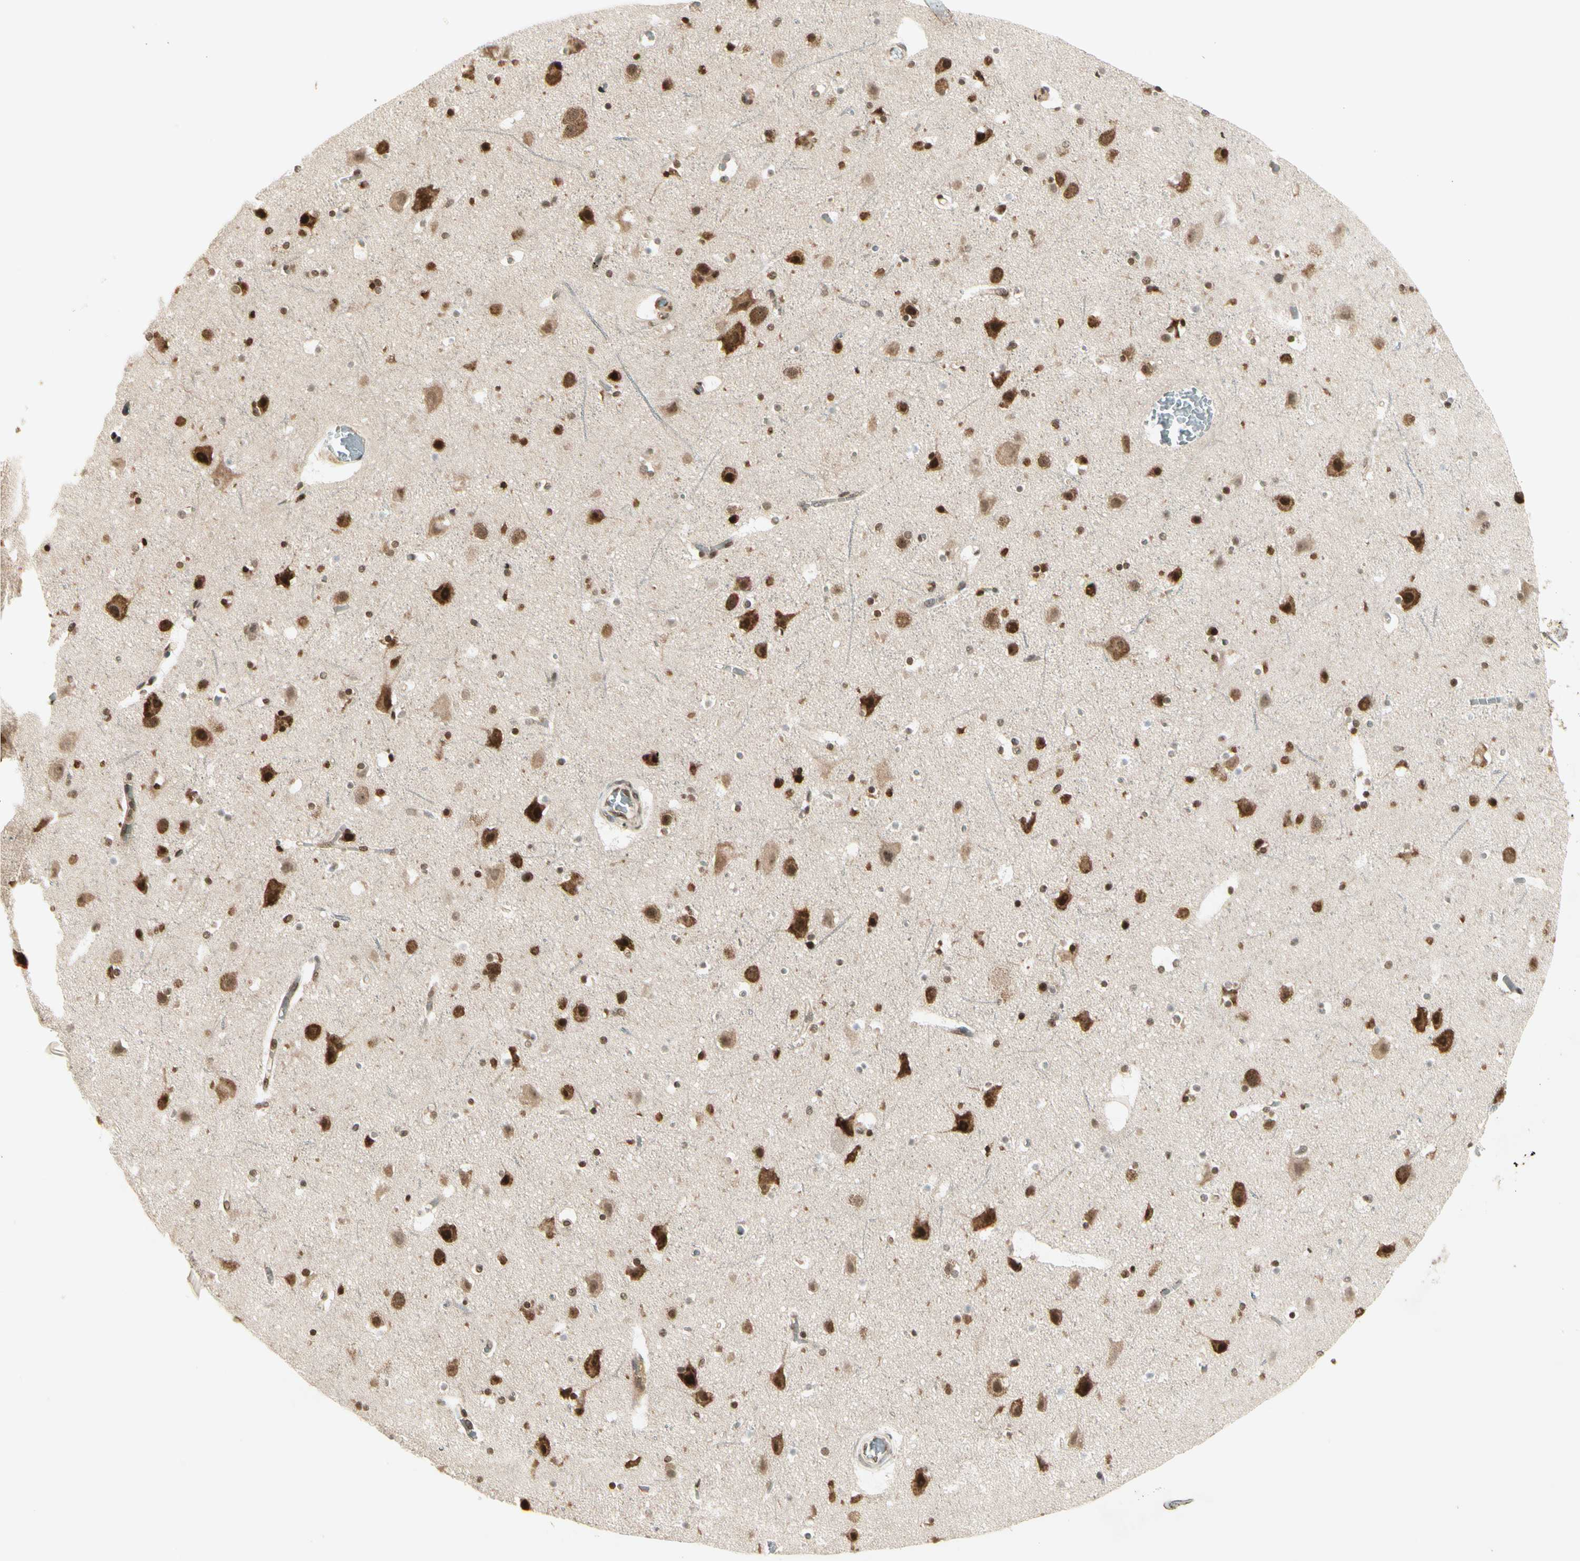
{"staining": {"intensity": "weak", "quantity": "25%-75%", "location": "cytoplasmic/membranous"}, "tissue": "cerebral cortex", "cell_type": "Endothelial cells", "image_type": "normal", "snomed": [{"axis": "morphology", "description": "Normal tissue, NOS"}, {"axis": "topography", "description": "Cerebral cortex"}], "caption": "Protein expression analysis of normal cerebral cortex displays weak cytoplasmic/membranous positivity in about 25%-75% of endothelial cells.", "gene": "SMN2", "patient": {"sex": "male", "age": 45}}